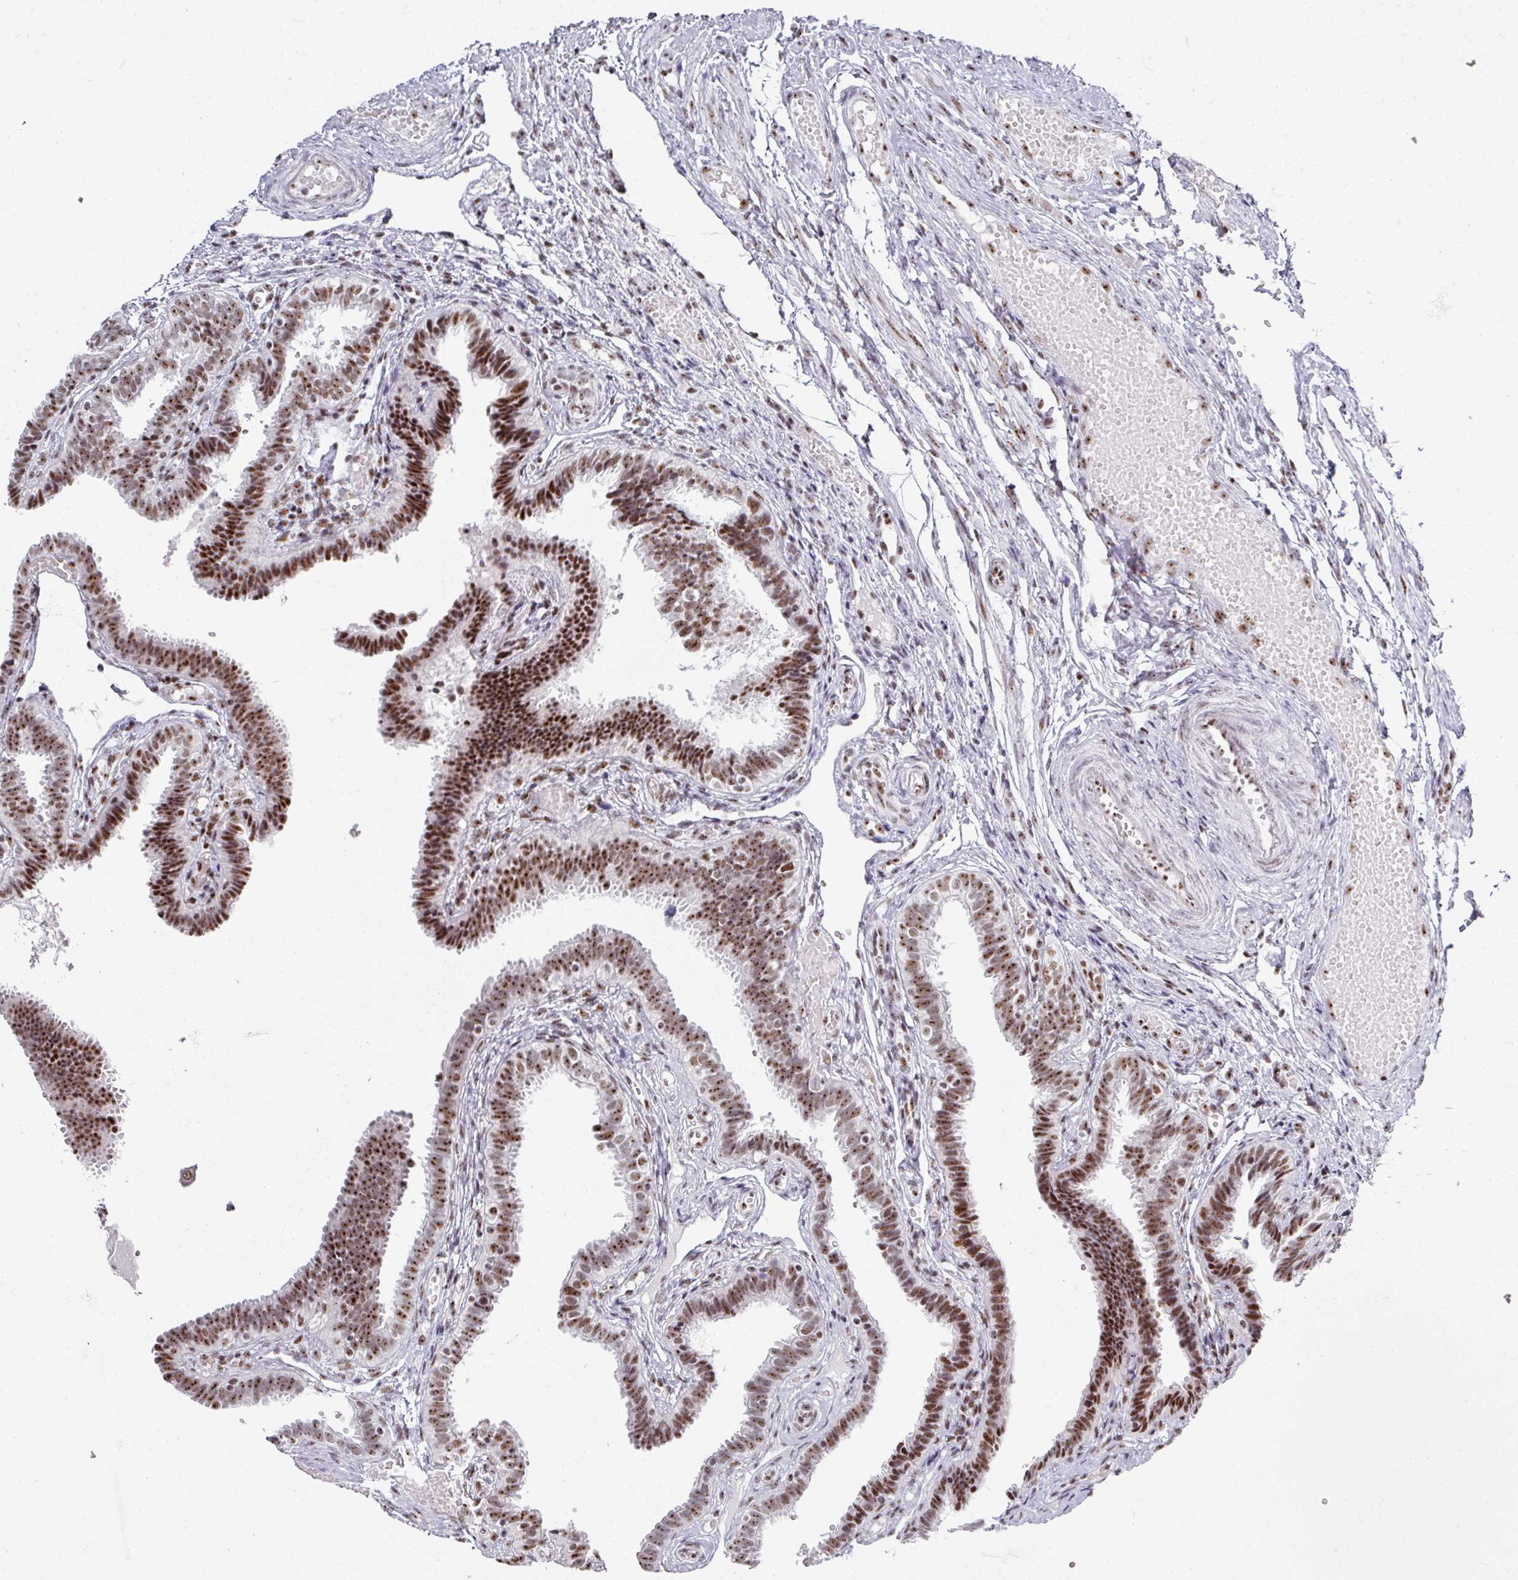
{"staining": {"intensity": "strong", "quantity": ">75%", "location": "nuclear"}, "tissue": "fallopian tube", "cell_type": "Glandular cells", "image_type": "normal", "snomed": [{"axis": "morphology", "description": "Normal tissue, NOS"}, {"axis": "topography", "description": "Fallopian tube"}], "caption": "Brown immunohistochemical staining in unremarkable fallopian tube shows strong nuclear staining in approximately >75% of glandular cells.", "gene": "ADAR", "patient": {"sex": "female", "age": 37}}